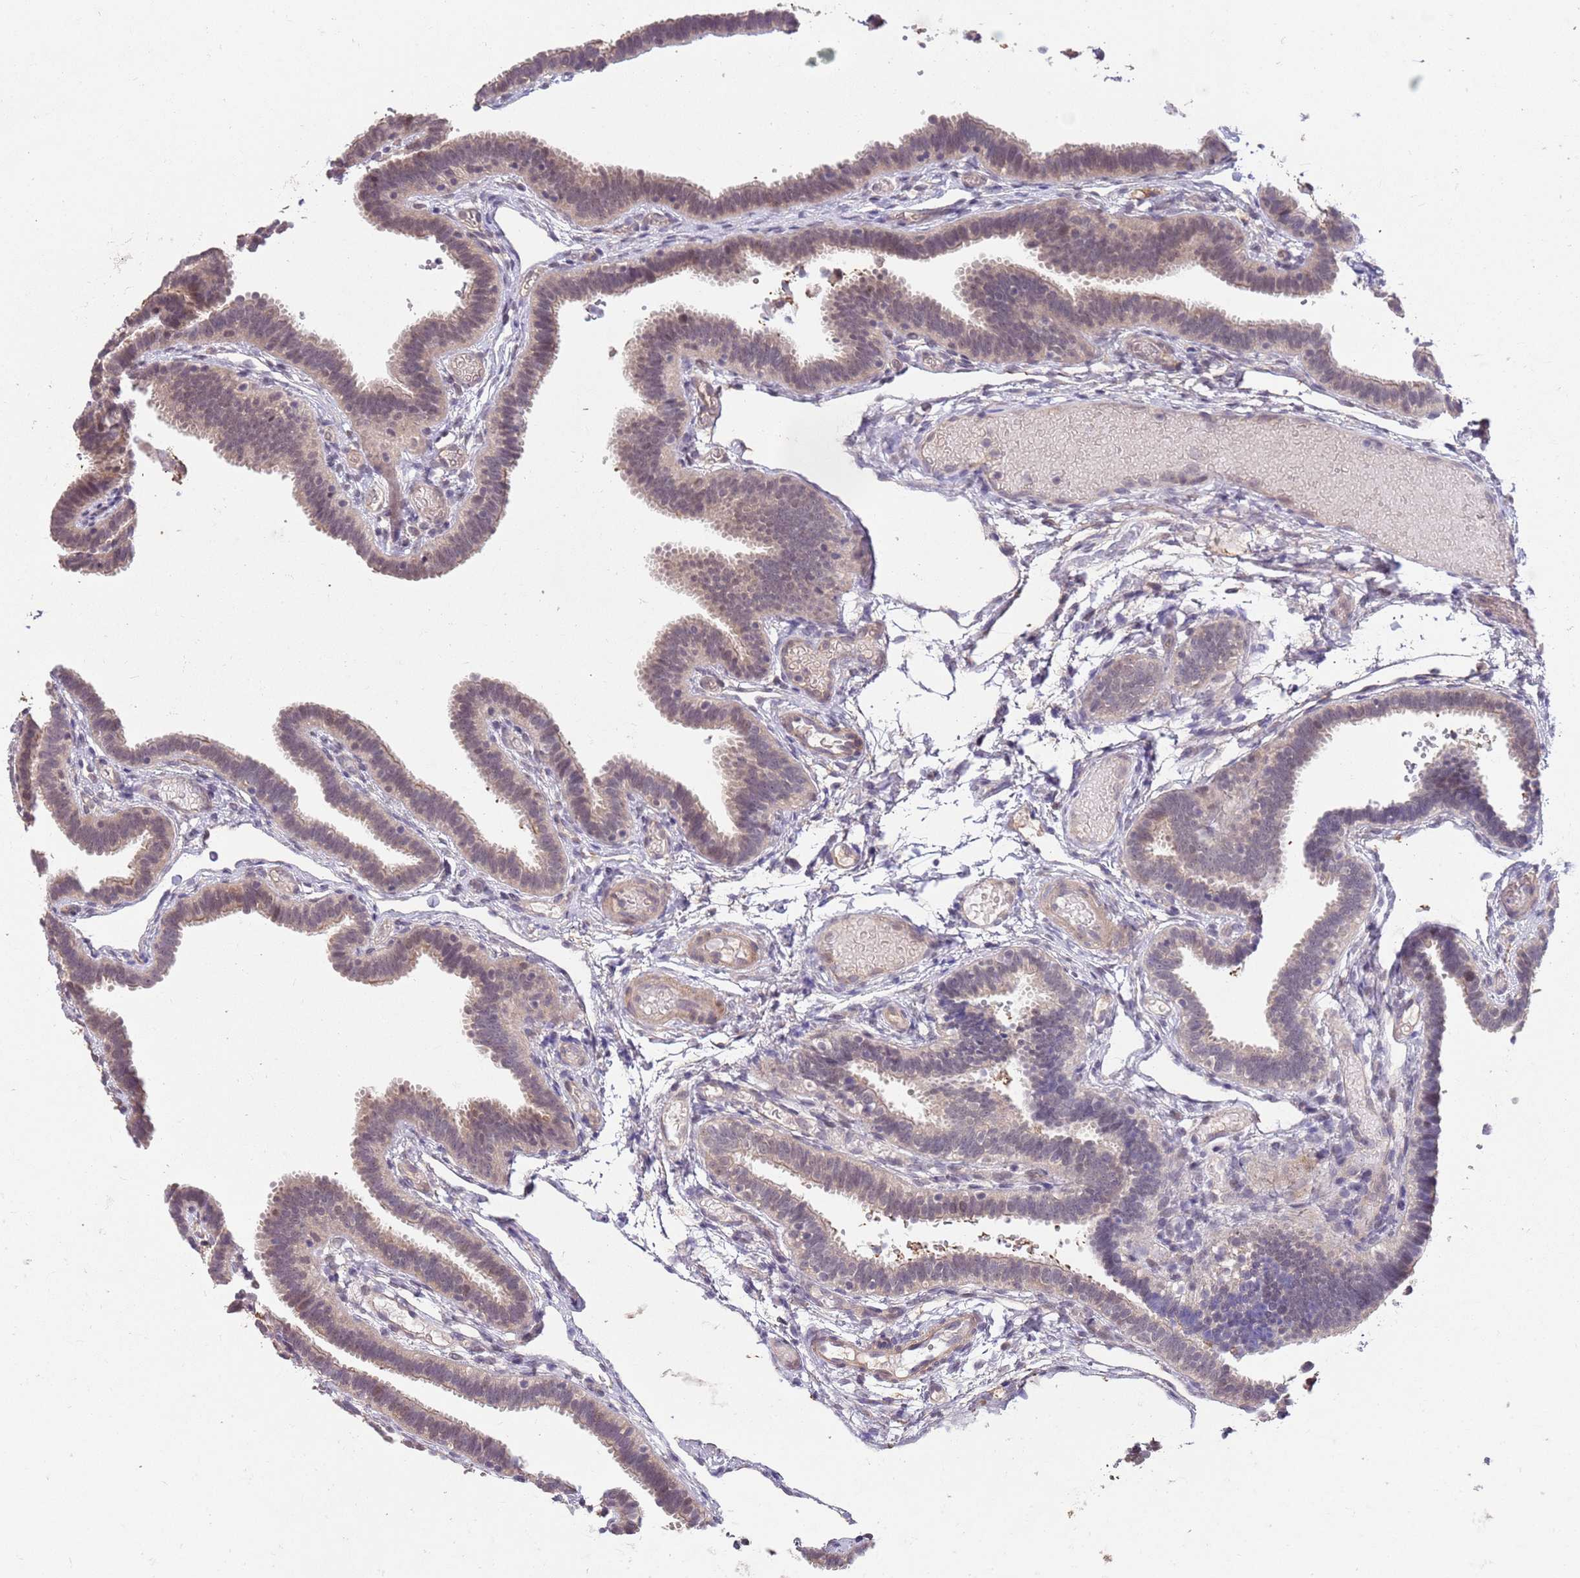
{"staining": {"intensity": "weak", "quantity": "25%-75%", "location": "cytoplasmic/membranous"}, "tissue": "fallopian tube", "cell_type": "Glandular cells", "image_type": "normal", "snomed": [{"axis": "morphology", "description": "Normal tissue, NOS"}, {"axis": "topography", "description": "Fallopian tube"}], "caption": "This histopathology image reveals immunohistochemistry (IHC) staining of benign human fallopian tube, with low weak cytoplasmic/membranous expression in approximately 25%-75% of glandular cells.", "gene": "MEI1", "patient": {"sex": "female", "age": 37}}